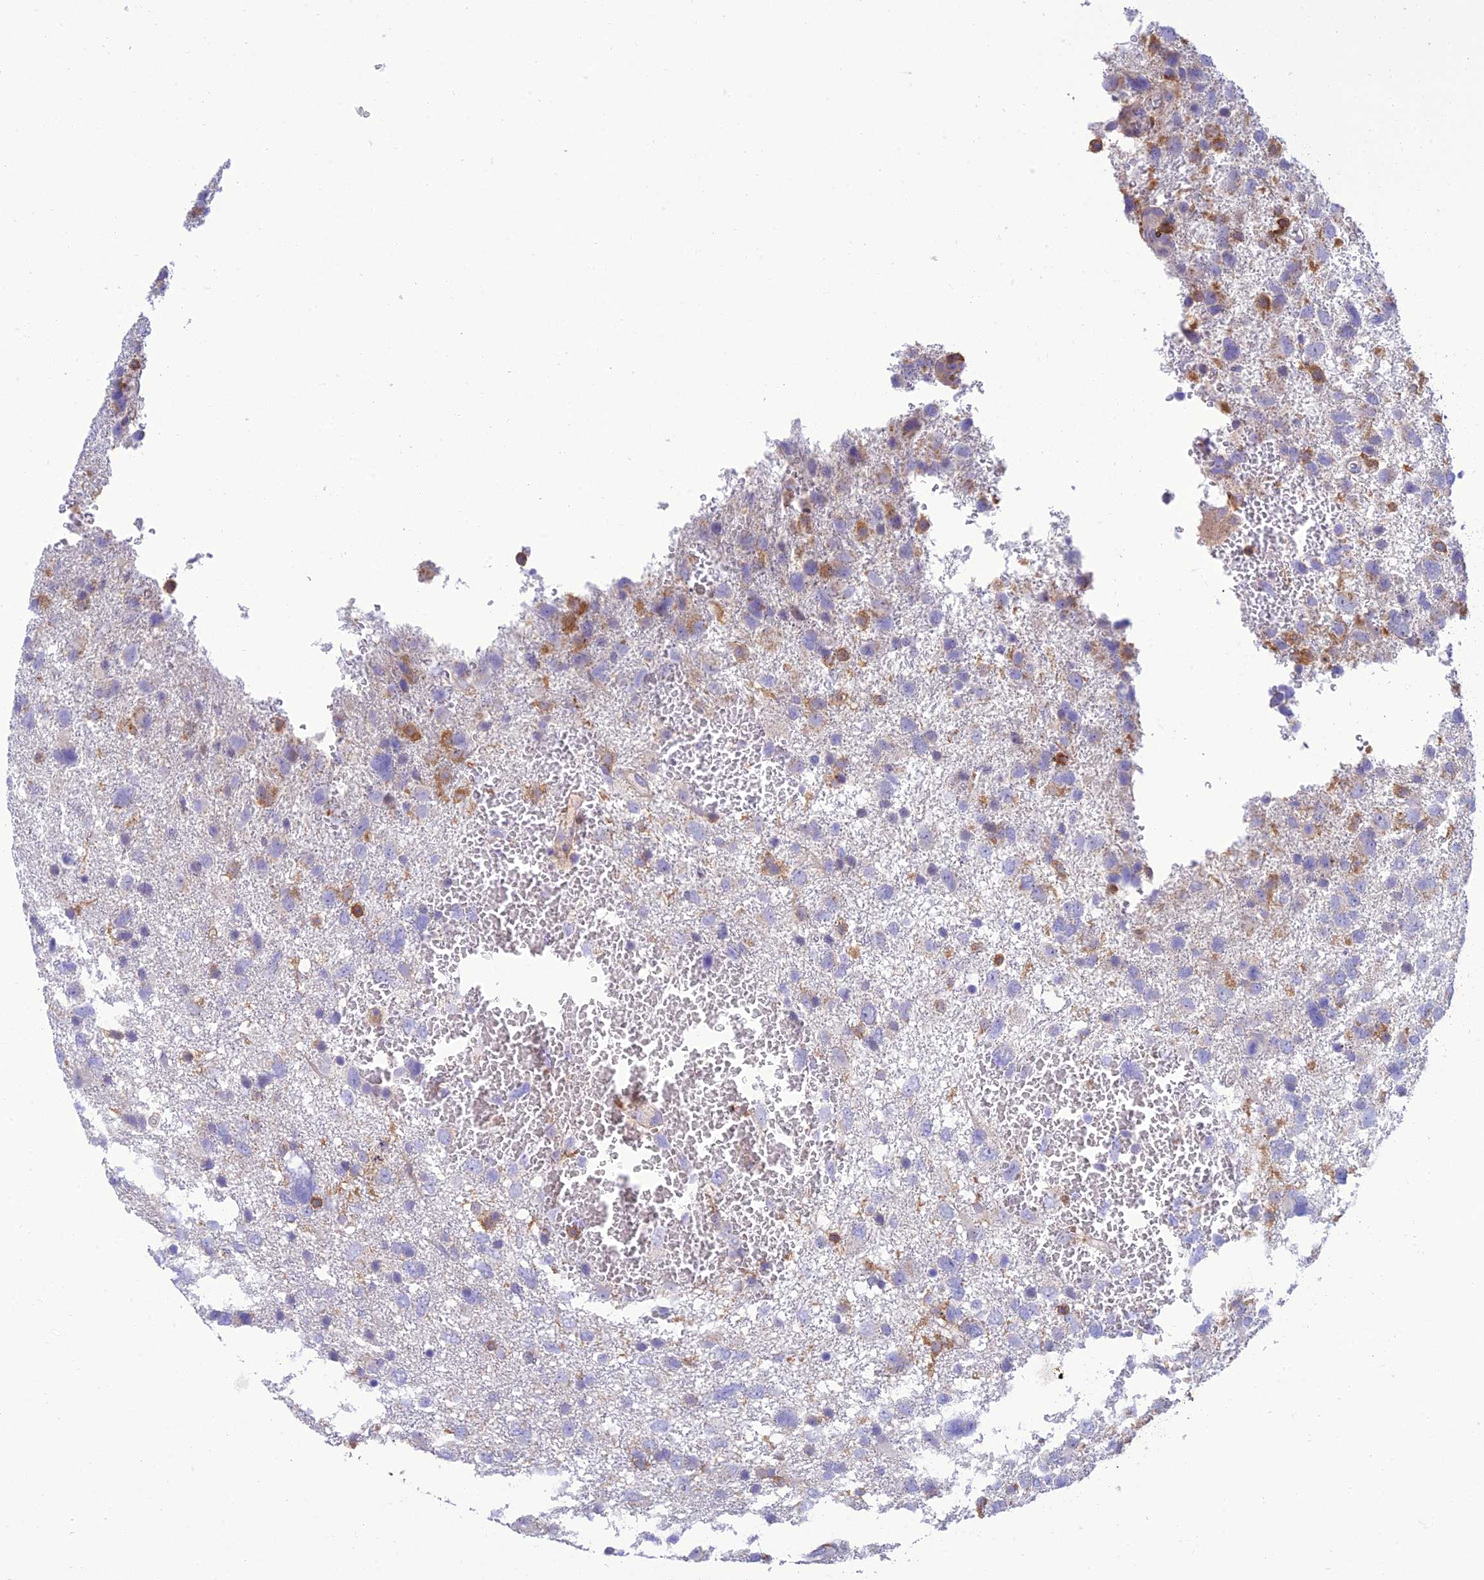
{"staining": {"intensity": "negative", "quantity": "none", "location": "none"}, "tissue": "glioma", "cell_type": "Tumor cells", "image_type": "cancer", "snomed": [{"axis": "morphology", "description": "Glioma, malignant, High grade"}, {"axis": "topography", "description": "Brain"}], "caption": "Tumor cells show no significant protein positivity in glioma. Nuclei are stained in blue.", "gene": "IRAK3", "patient": {"sex": "male", "age": 61}}